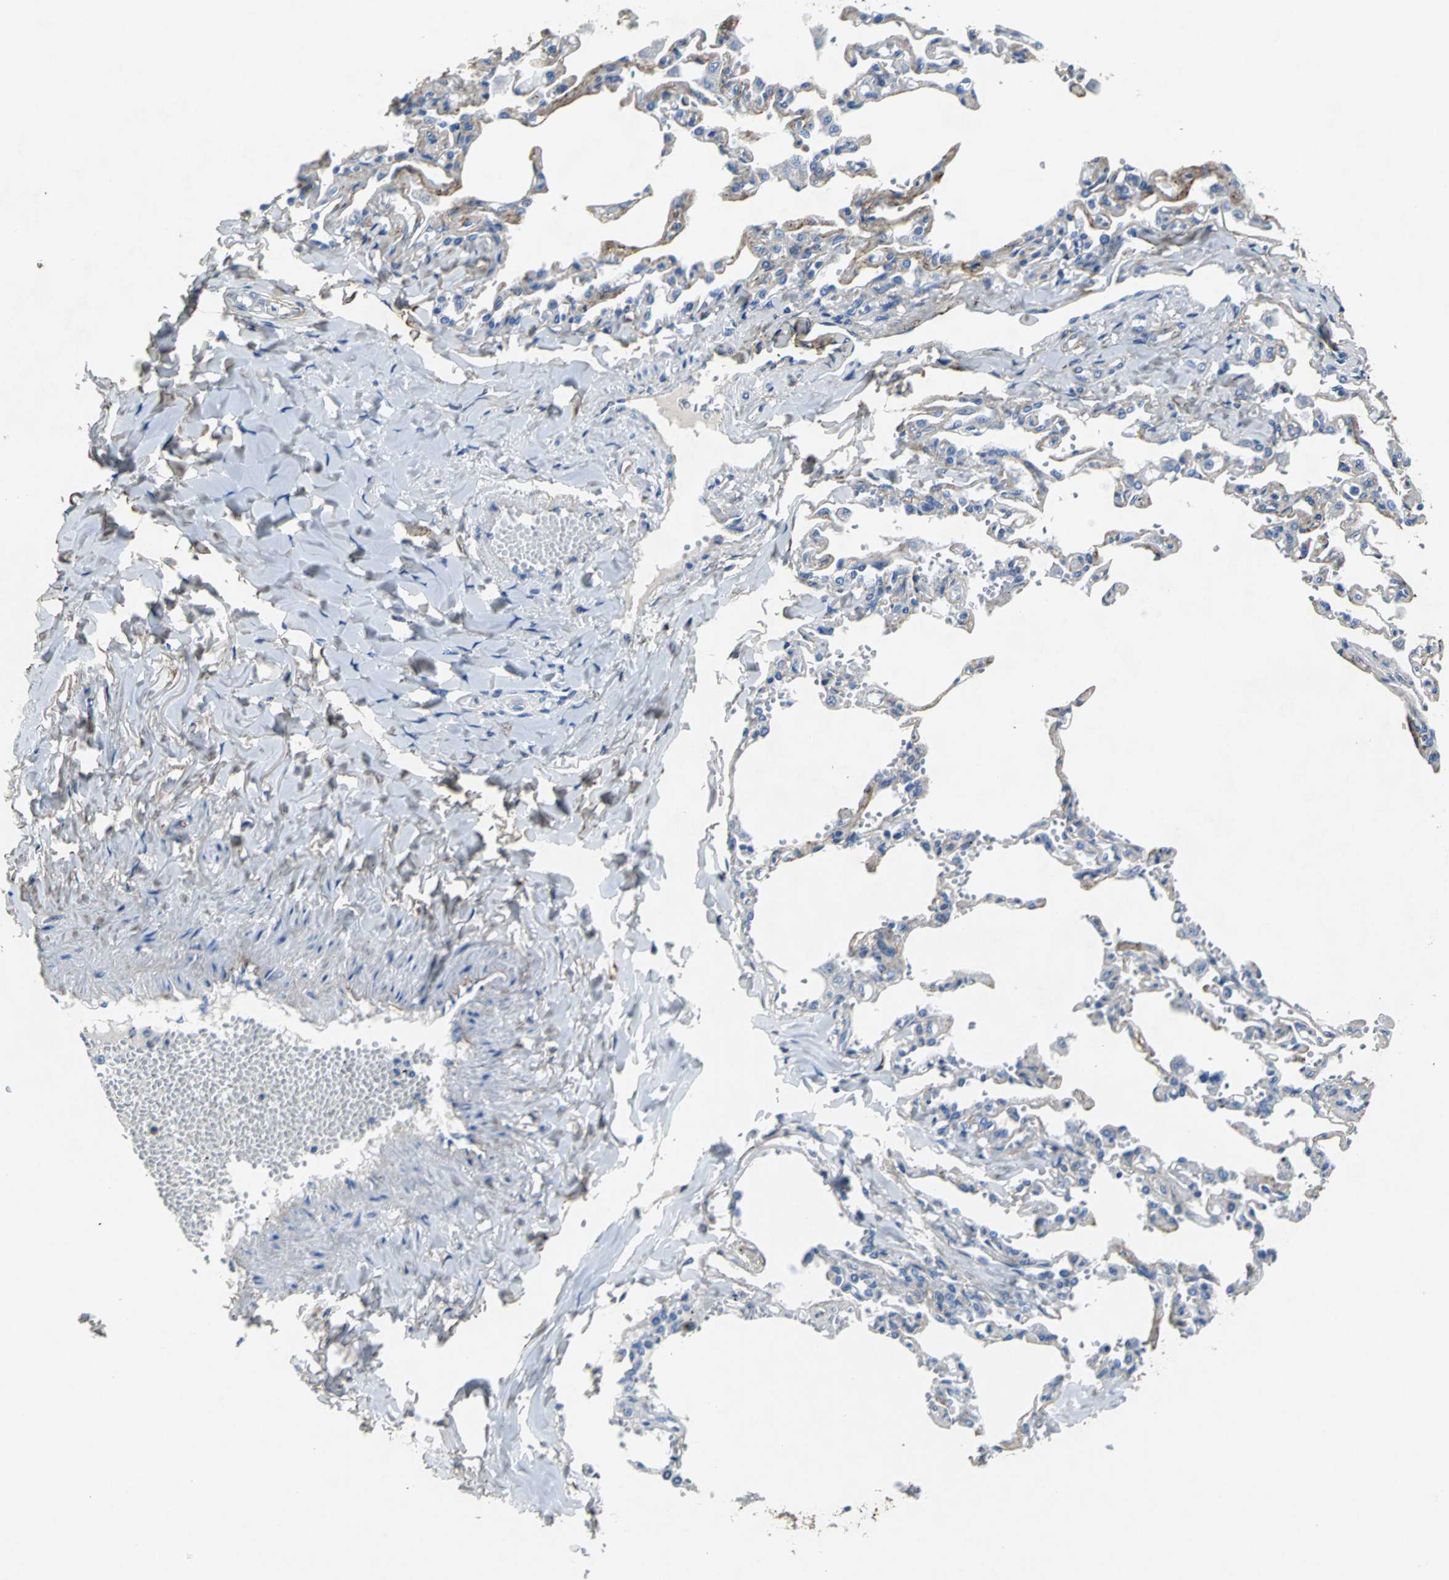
{"staining": {"intensity": "weak", "quantity": "25%-75%", "location": "cytoplasmic/membranous"}, "tissue": "lung", "cell_type": "Alveolar cells", "image_type": "normal", "snomed": [{"axis": "morphology", "description": "Normal tissue, NOS"}, {"axis": "topography", "description": "Lung"}], "caption": "The image demonstrates a brown stain indicating the presence of a protein in the cytoplasmic/membranous of alveolar cells in lung. (DAB = brown stain, brightfield microscopy at high magnification).", "gene": "EFNB3", "patient": {"sex": "male", "age": 21}}